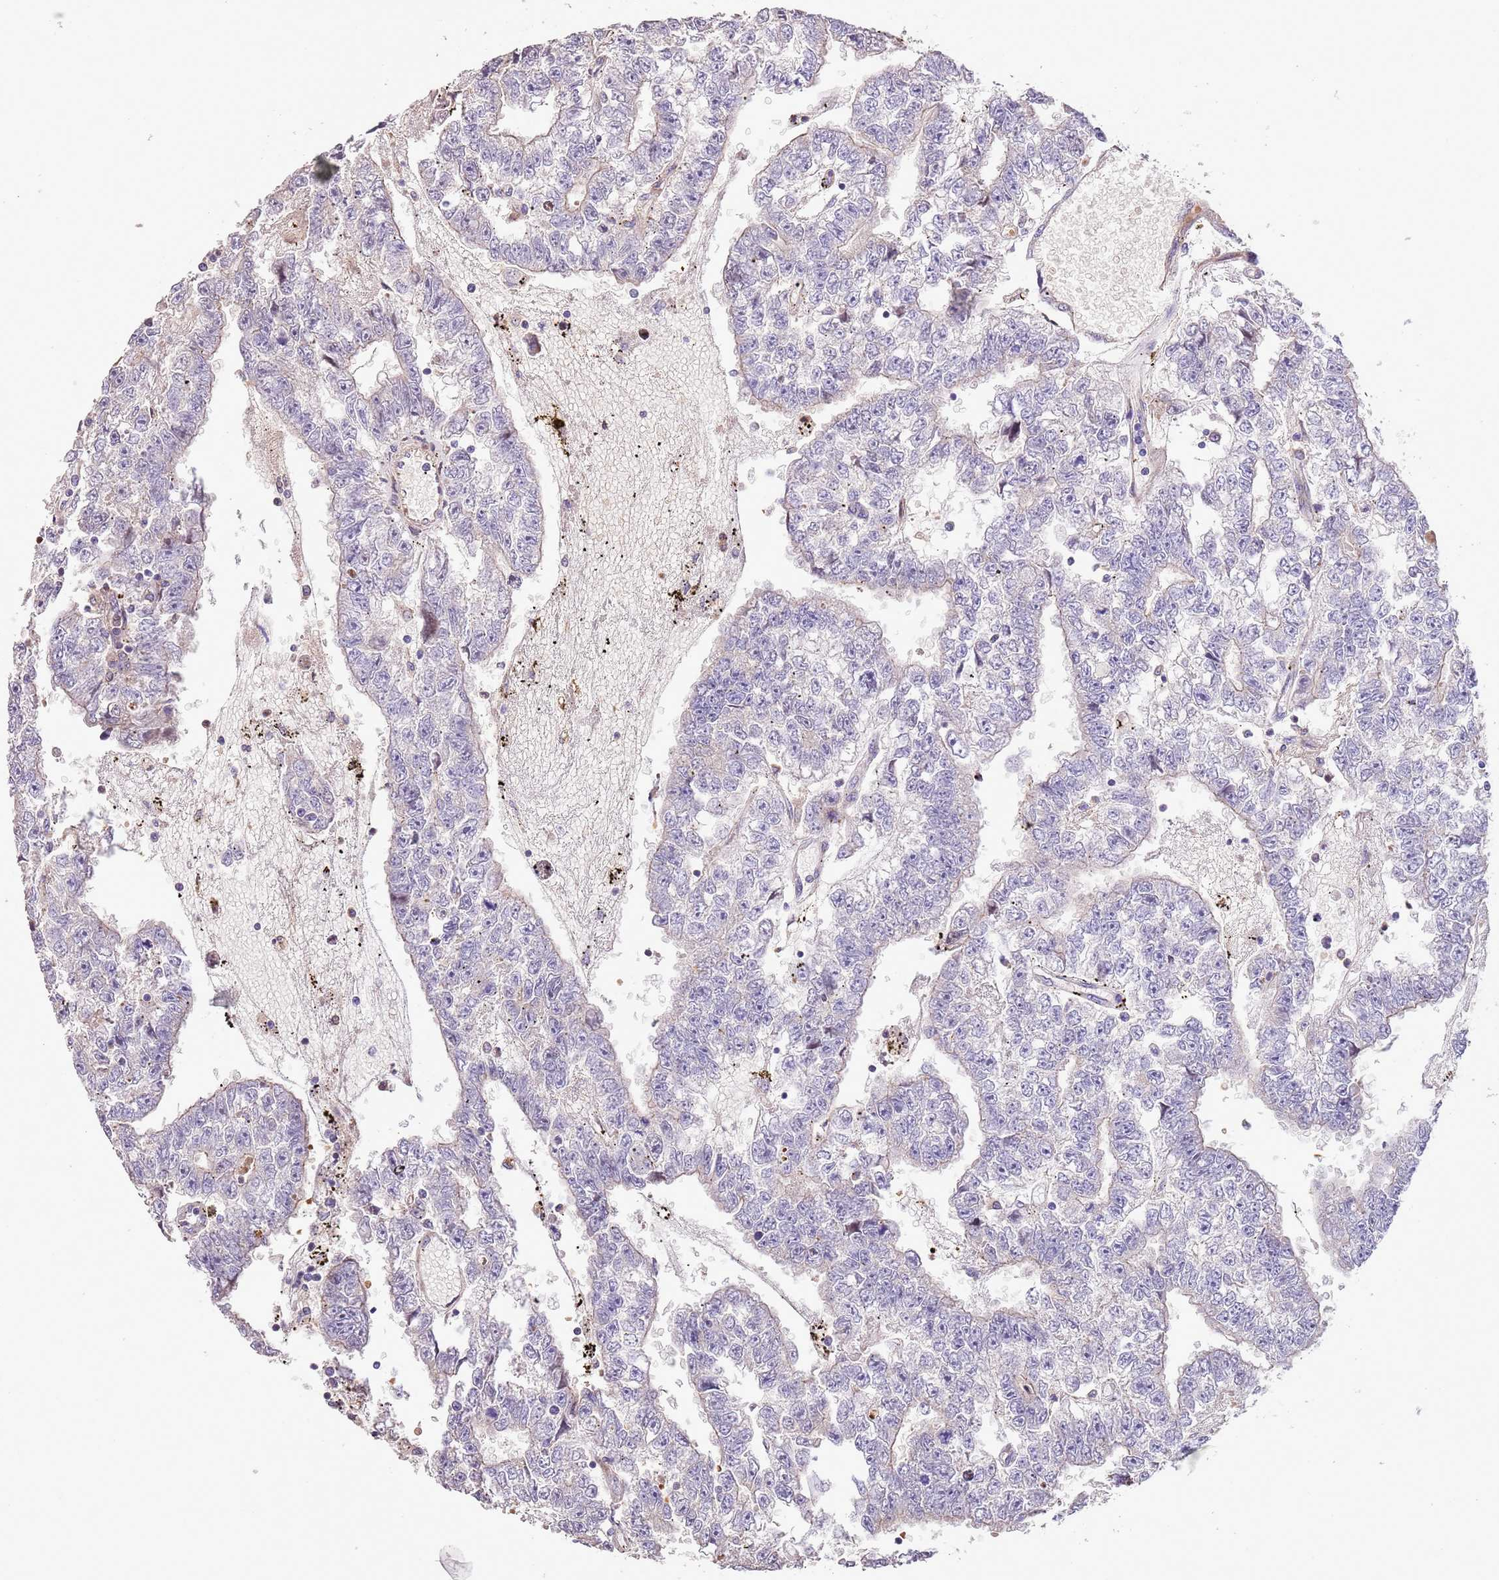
{"staining": {"intensity": "negative", "quantity": "none", "location": "none"}, "tissue": "testis cancer", "cell_type": "Tumor cells", "image_type": "cancer", "snomed": [{"axis": "morphology", "description": "Carcinoma, Embryonal, NOS"}, {"axis": "topography", "description": "Testis"}], "caption": "An image of human testis cancer is negative for staining in tumor cells.", "gene": "PIGA", "patient": {"sex": "male", "age": 25}}